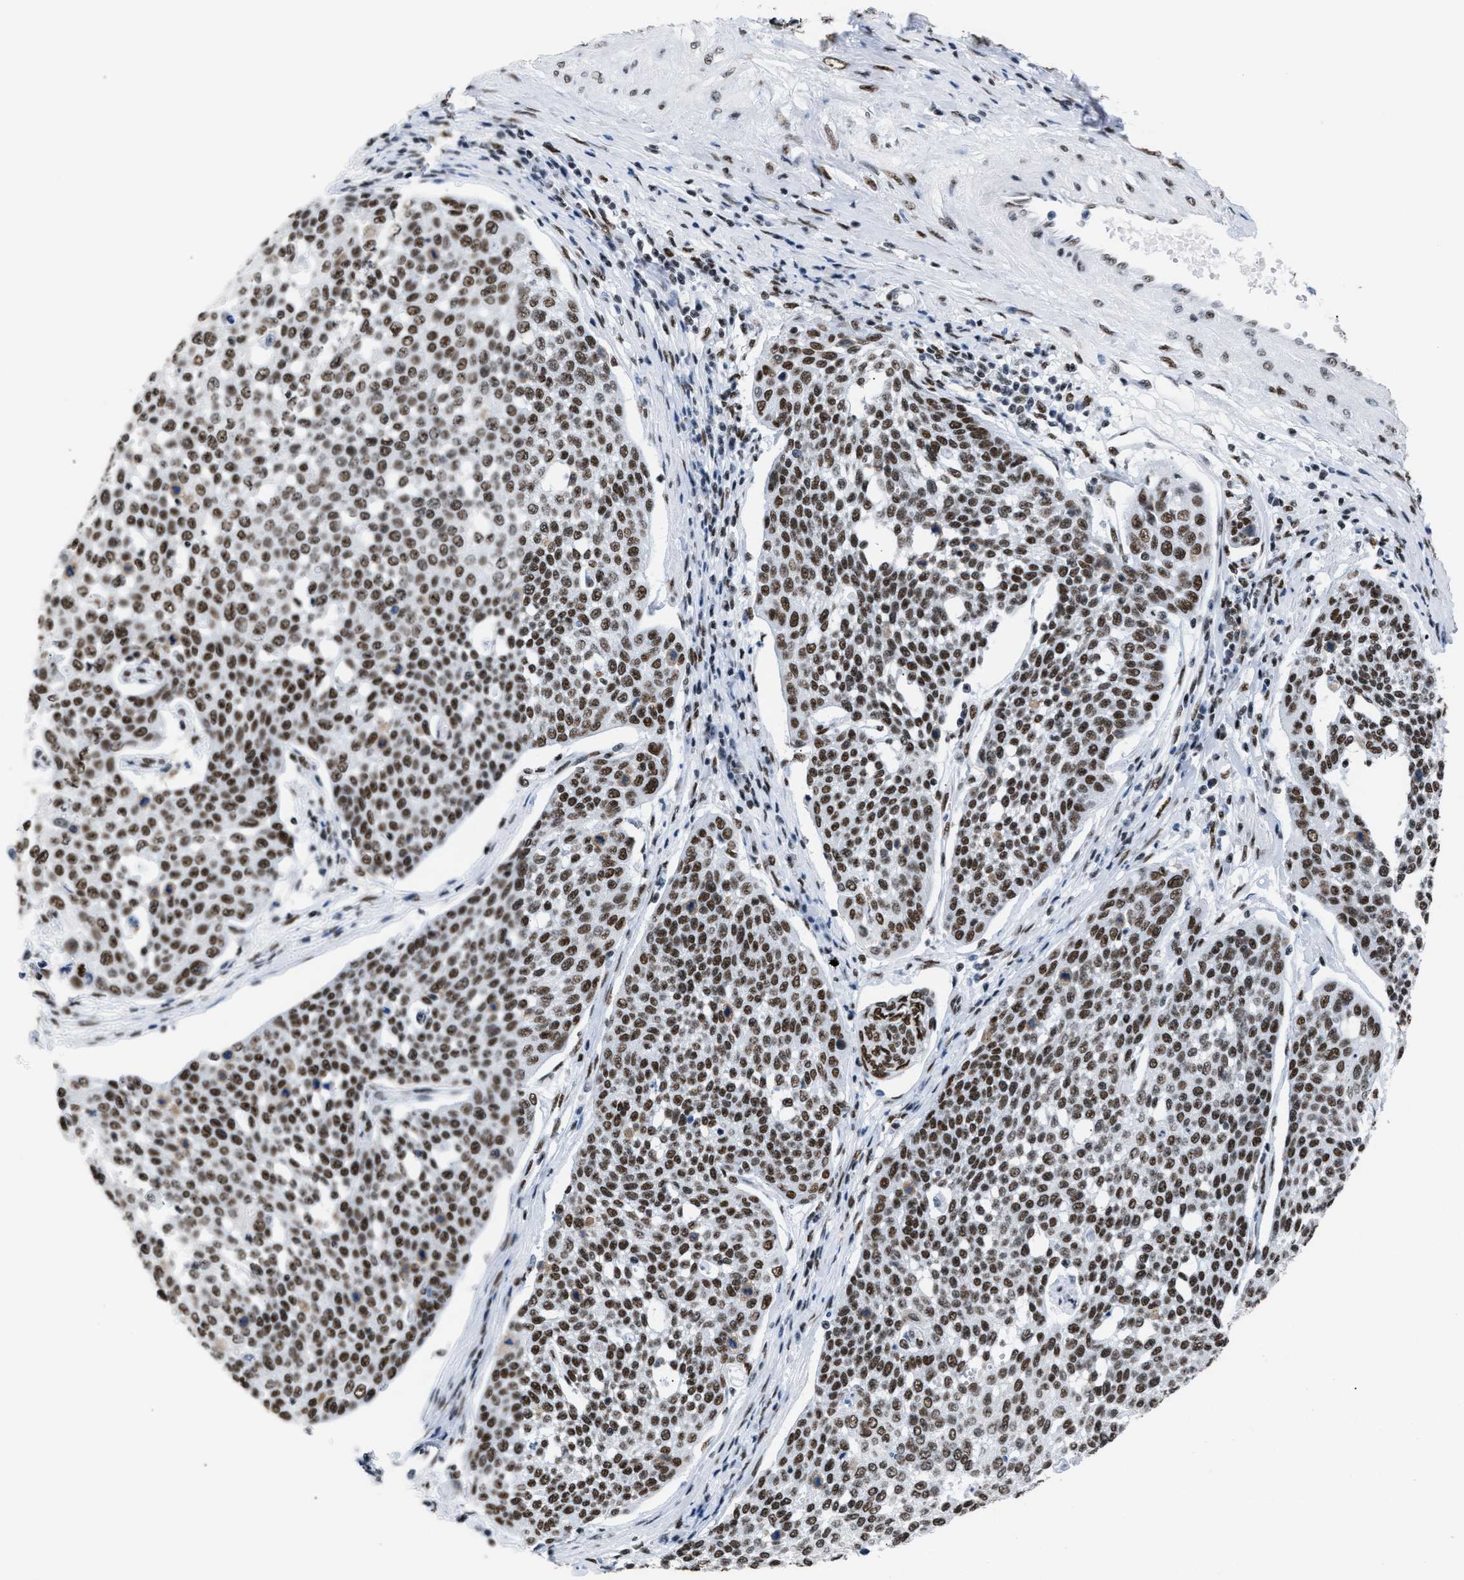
{"staining": {"intensity": "moderate", "quantity": ">75%", "location": "cytoplasmic/membranous"}, "tissue": "cervical cancer", "cell_type": "Tumor cells", "image_type": "cancer", "snomed": [{"axis": "morphology", "description": "Squamous cell carcinoma, NOS"}, {"axis": "topography", "description": "Cervix"}], "caption": "A brown stain shows moderate cytoplasmic/membranous positivity of a protein in human squamous cell carcinoma (cervical) tumor cells.", "gene": "CCAR2", "patient": {"sex": "female", "age": 34}}